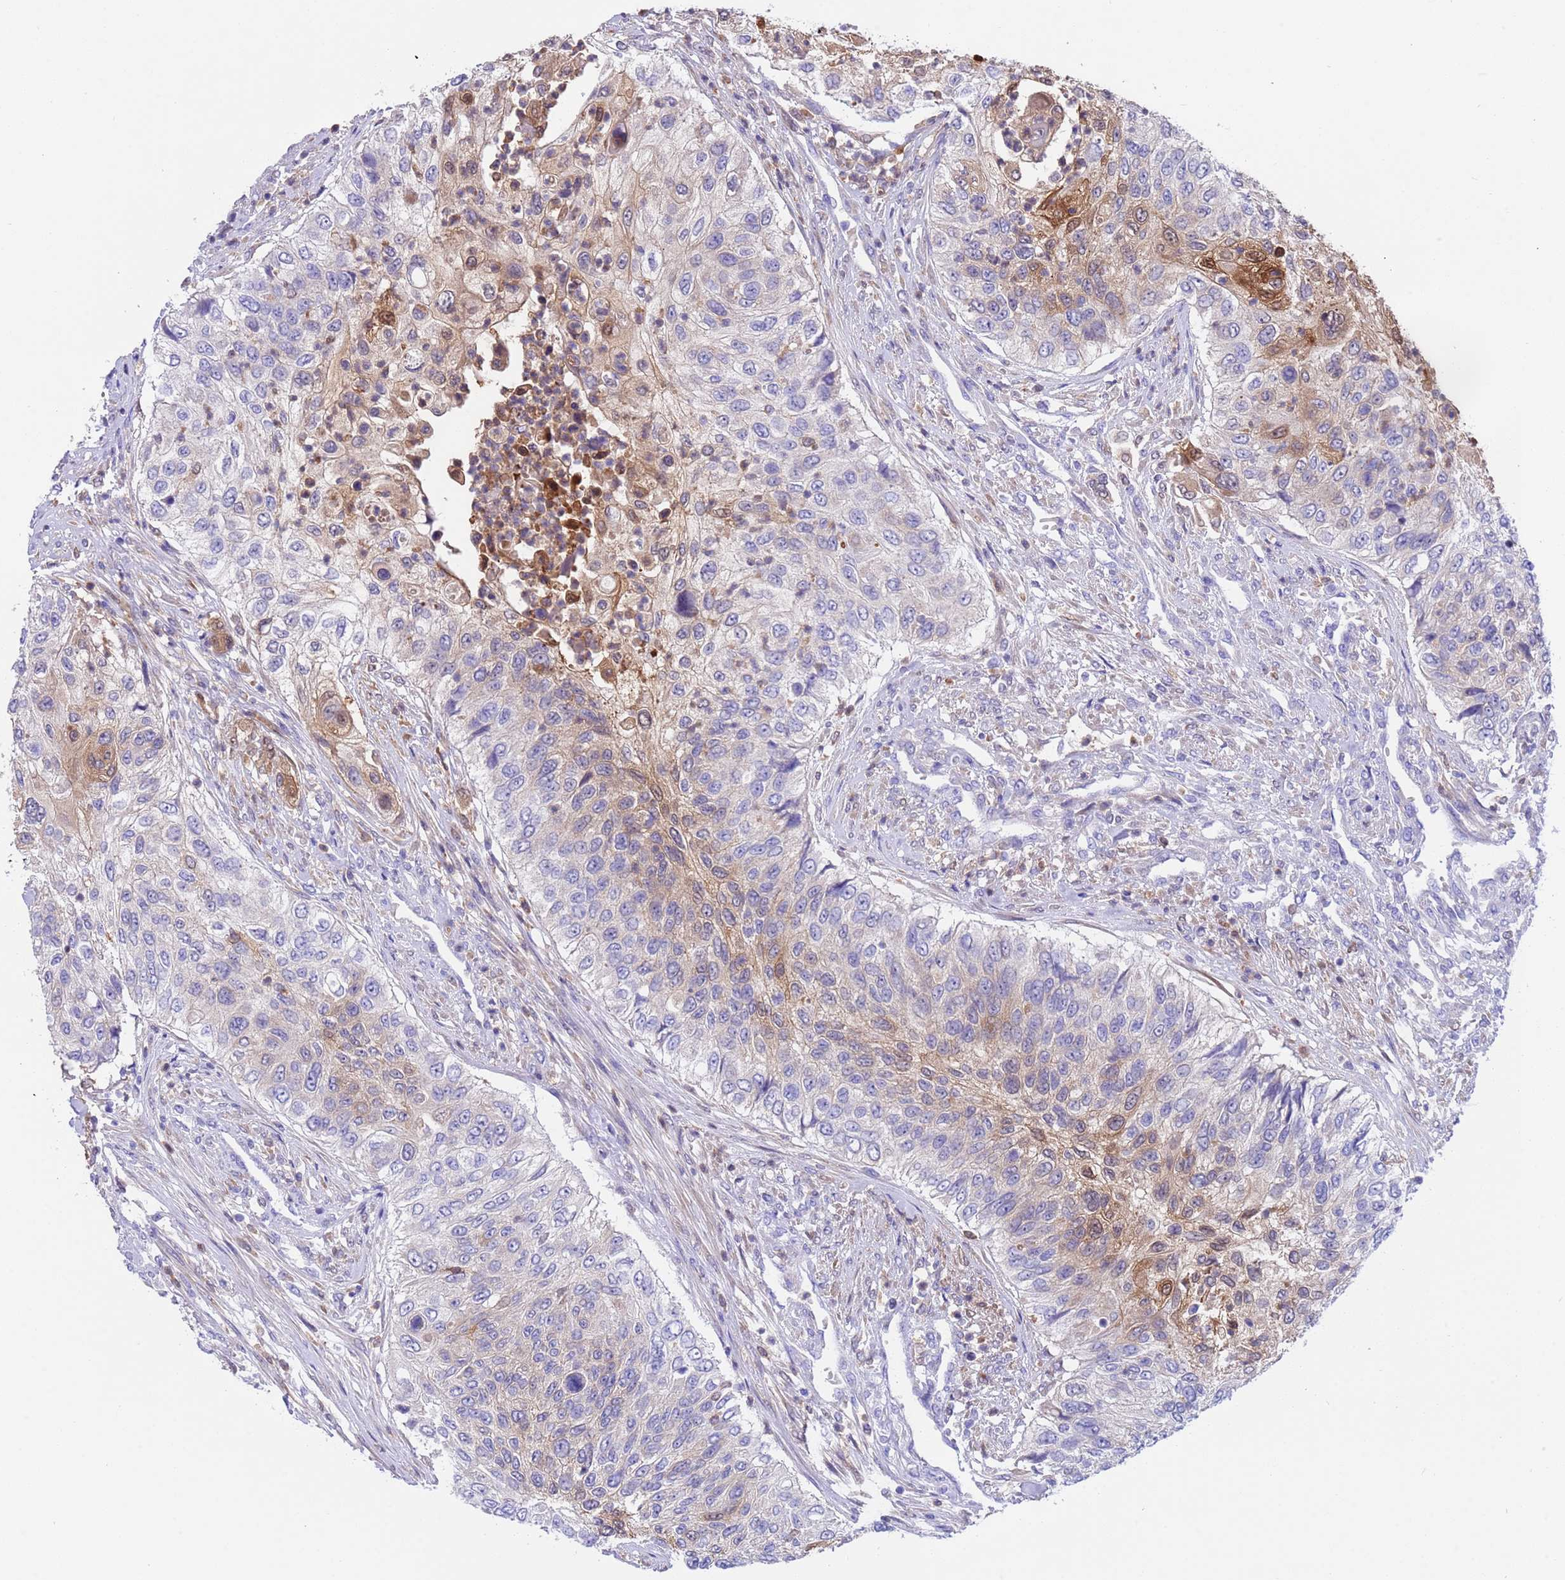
{"staining": {"intensity": "moderate", "quantity": "<25%", "location": "cytoplasmic/membranous,nuclear"}, "tissue": "urothelial cancer", "cell_type": "Tumor cells", "image_type": "cancer", "snomed": [{"axis": "morphology", "description": "Urothelial carcinoma, High grade"}, {"axis": "topography", "description": "Urinary bladder"}], "caption": "An image of human urothelial cancer stained for a protein reveals moderate cytoplasmic/membranous and nuclear brown staining in tumor cells.", "gene": "C6orf47", "patient": {"sex": "female", "age": 60}}